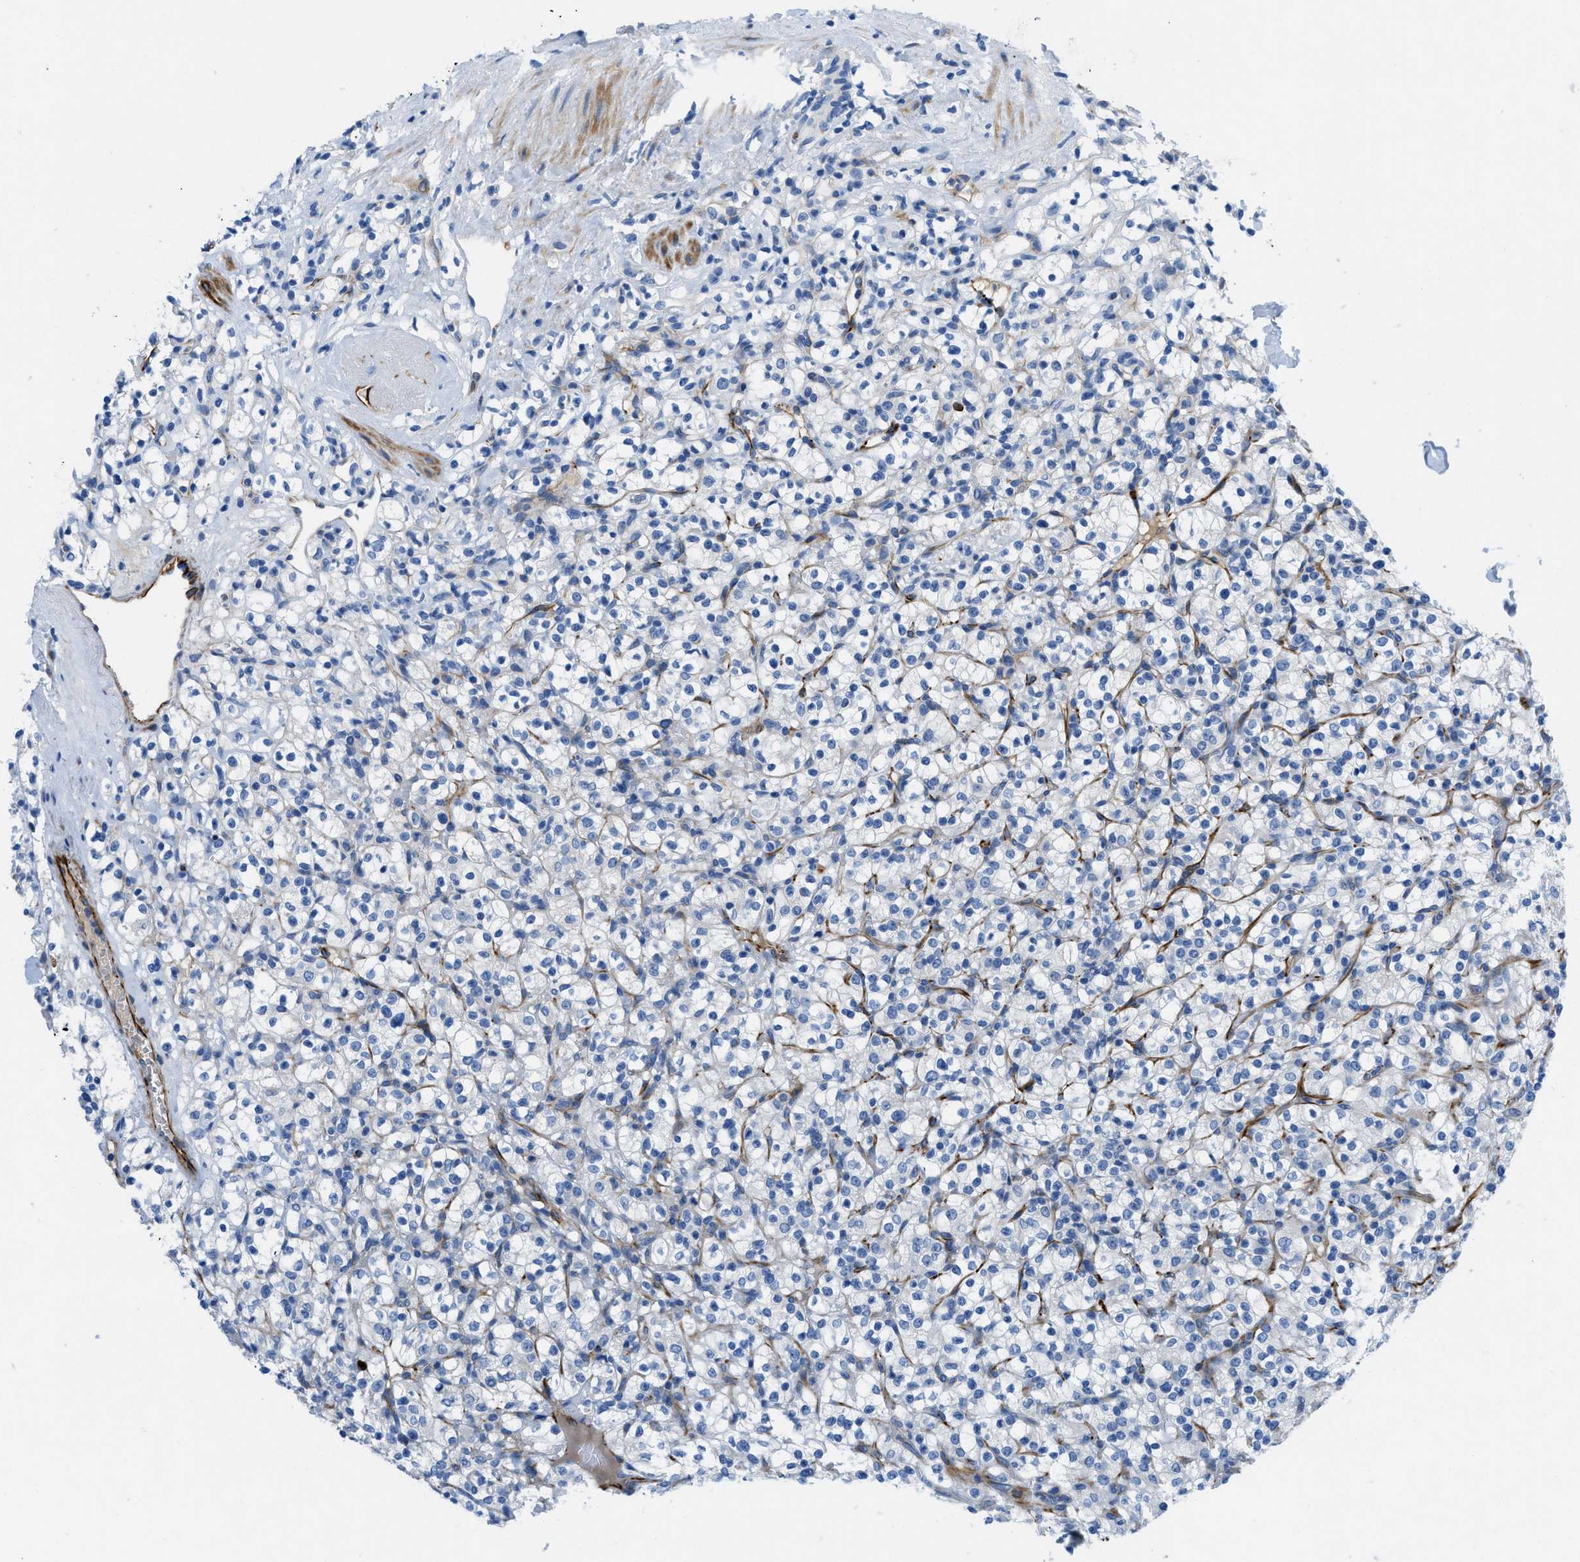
{"staining": {"intensity": "negative", "quantity": "none", "location": "none"}, "tissue": "renal cancer", "cell_type": "Tumor cells", "image_type": "cancer", "snomed": [{"axis": "morphology", "description": "Normal tissue, NOS"}, {"axis": "morphology", "description": "Adenocarcinoma, NOS"}, {"axis": "topography", "description": "Kidney"}], "caption": "Tumor cells are negative for protein expression in human renal adenocarcinoma. (DAB (3,3'-diaminobenzidine) IHC visualized using brightfield microscopy, high magnification).", "gene": "XCR1", "patient": {"sex": "female", "age": 72}}